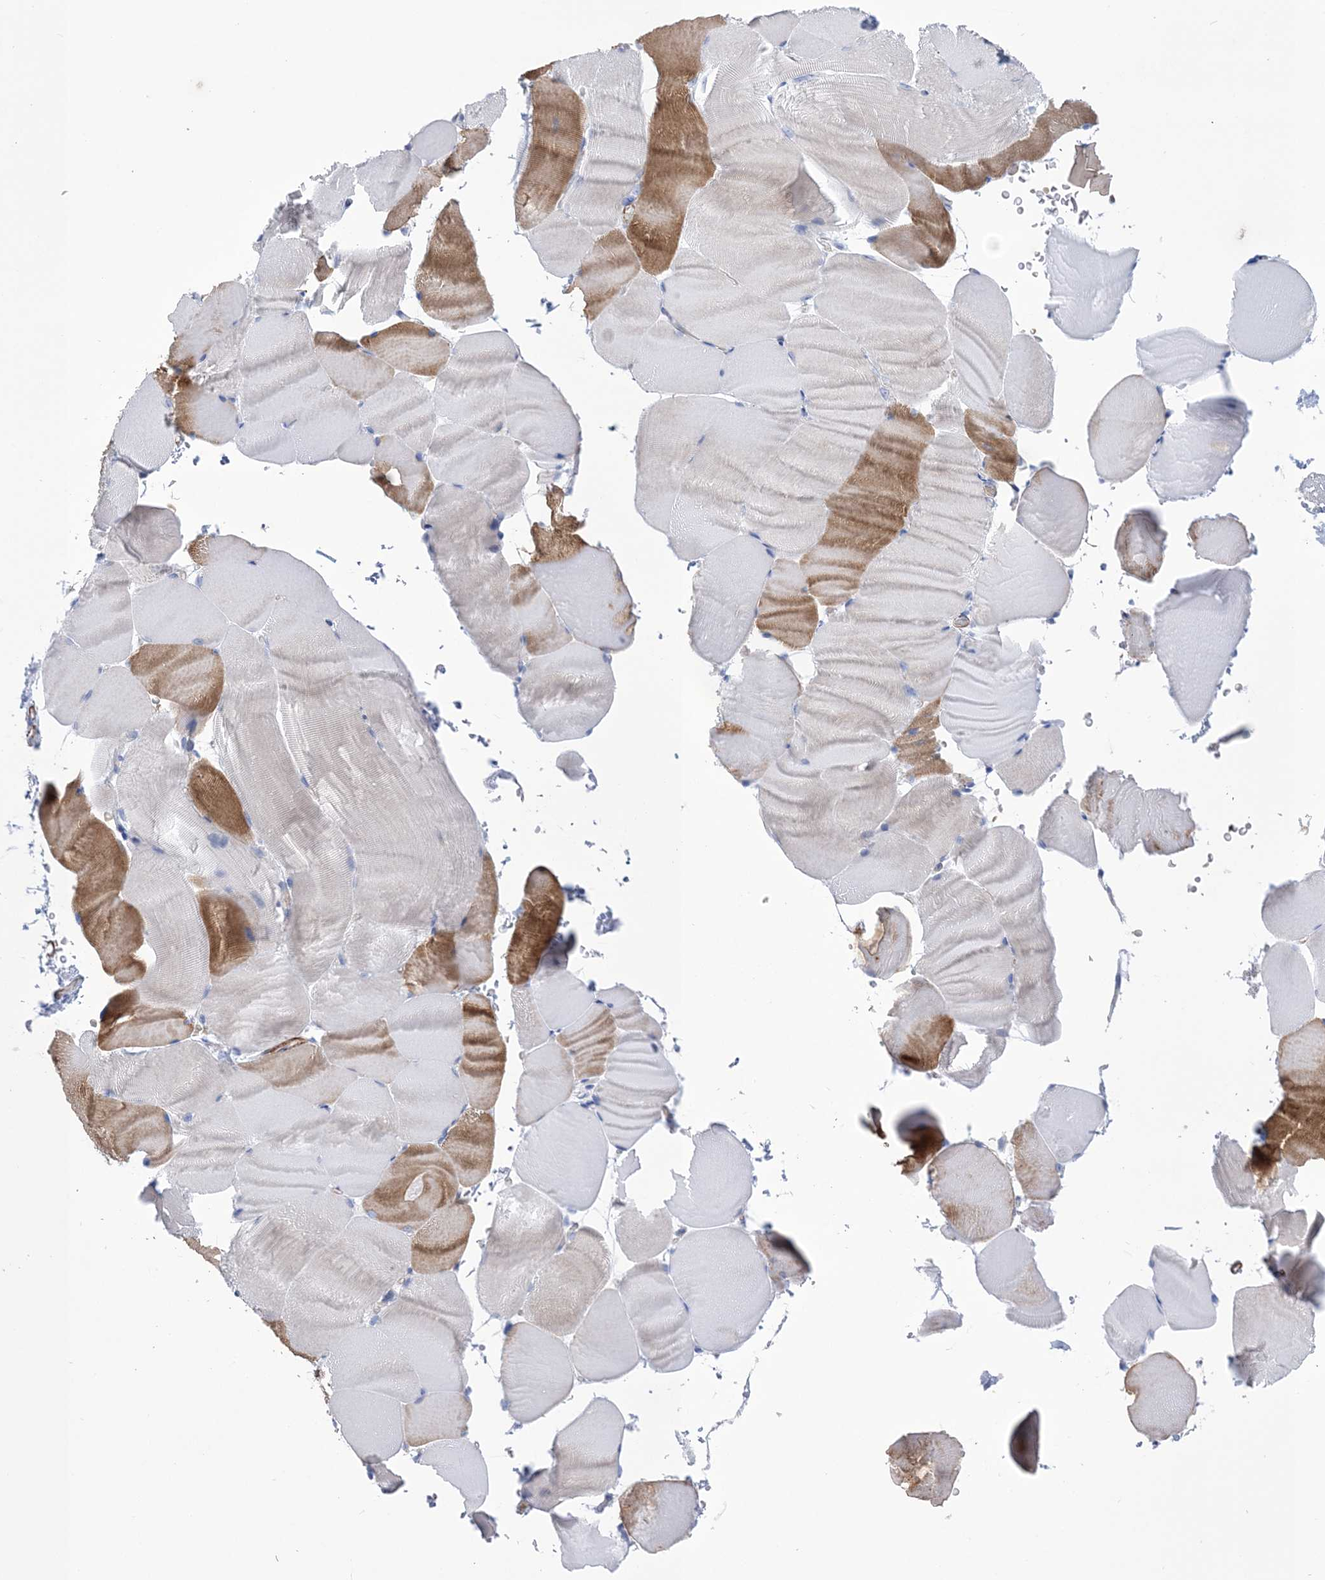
{"staining": {"intensity": "moderate", "quantity": "25%-75%", "location": "cytoplasmic/membranous"}, "tissue": "skeletal muscle", "cell_type": "Myocytes", "image_type": "normal", "snomed": [{"axis": "morphology", "description": "Normal tissue, NOS"}, {"axis": "topography", "description": "Skeletal muscle"}, {"axis": "topography", "description": "Parathyroid gland"}], "caption": "This photomicrograph exhibits normal skeletal muscle stained with IHC to label a protein in brown. The cytoplasmic/membranous of myocytes show moderate positivity for the protein. Nuclei are counter-stained blue.", "gene": "WDR74", "patient": {"sex": "female", "age": 37}}